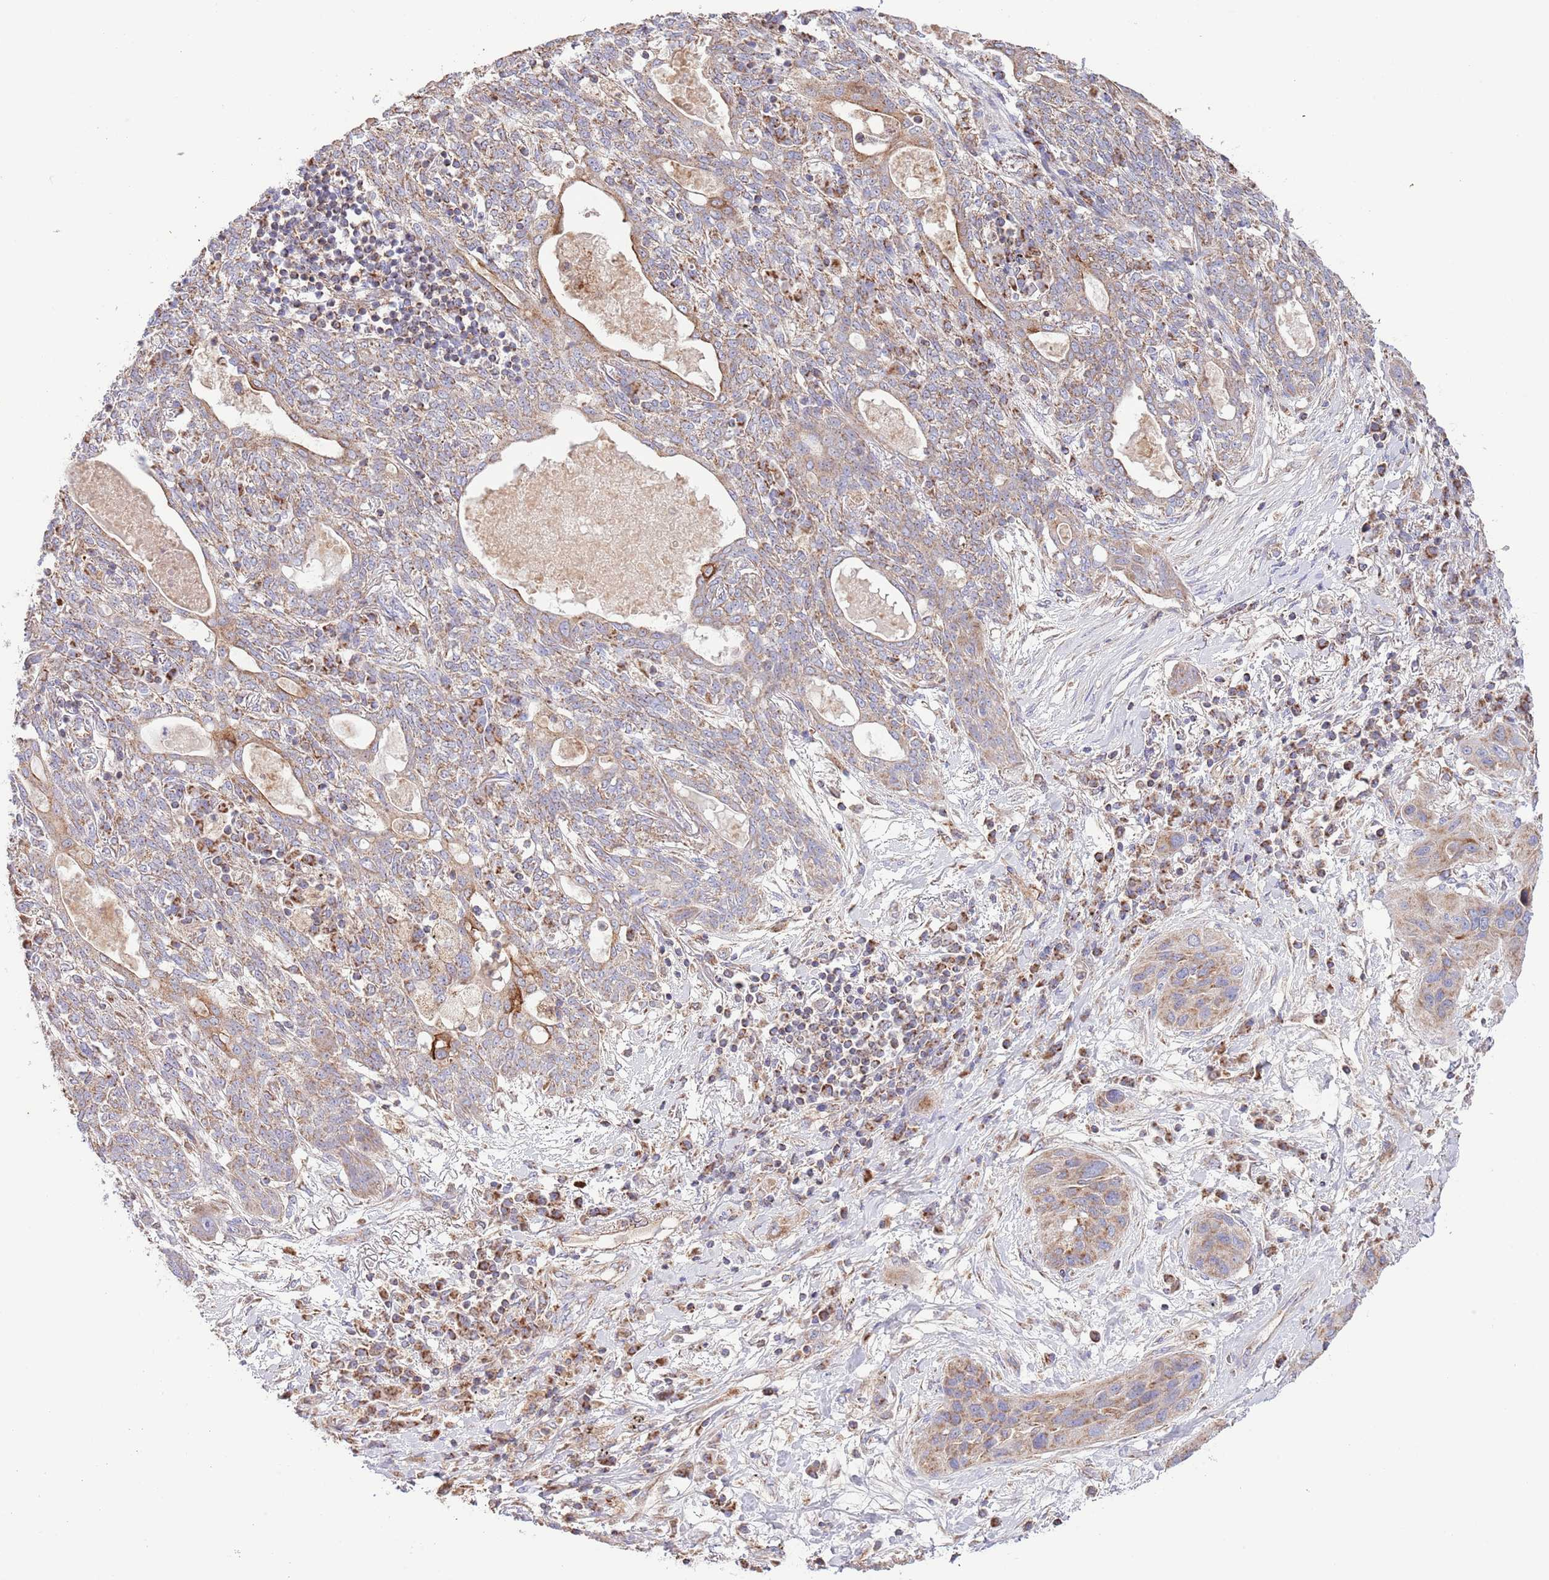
{"staining": {"intensity": "weak", "quantity": ">75%", "location": "cytoplasmic/membranous"}, "tissue": "lung cancer", "cell_type": "Tumor cells", "image_type": "cancer", "snomed": [{"axis": "morphology", "description": "Squamous cell carcinoma, NOS"}, {"axis": "topography", "description": "Lung"}], "caption": "A brown stain shows weak cytoplasmic/membranous positivity of a protein in human squamous cell carcinoma (lung) tumor cells.", "gene": "DNAJA3", "patient": {"sex": "female", "age": 70}}